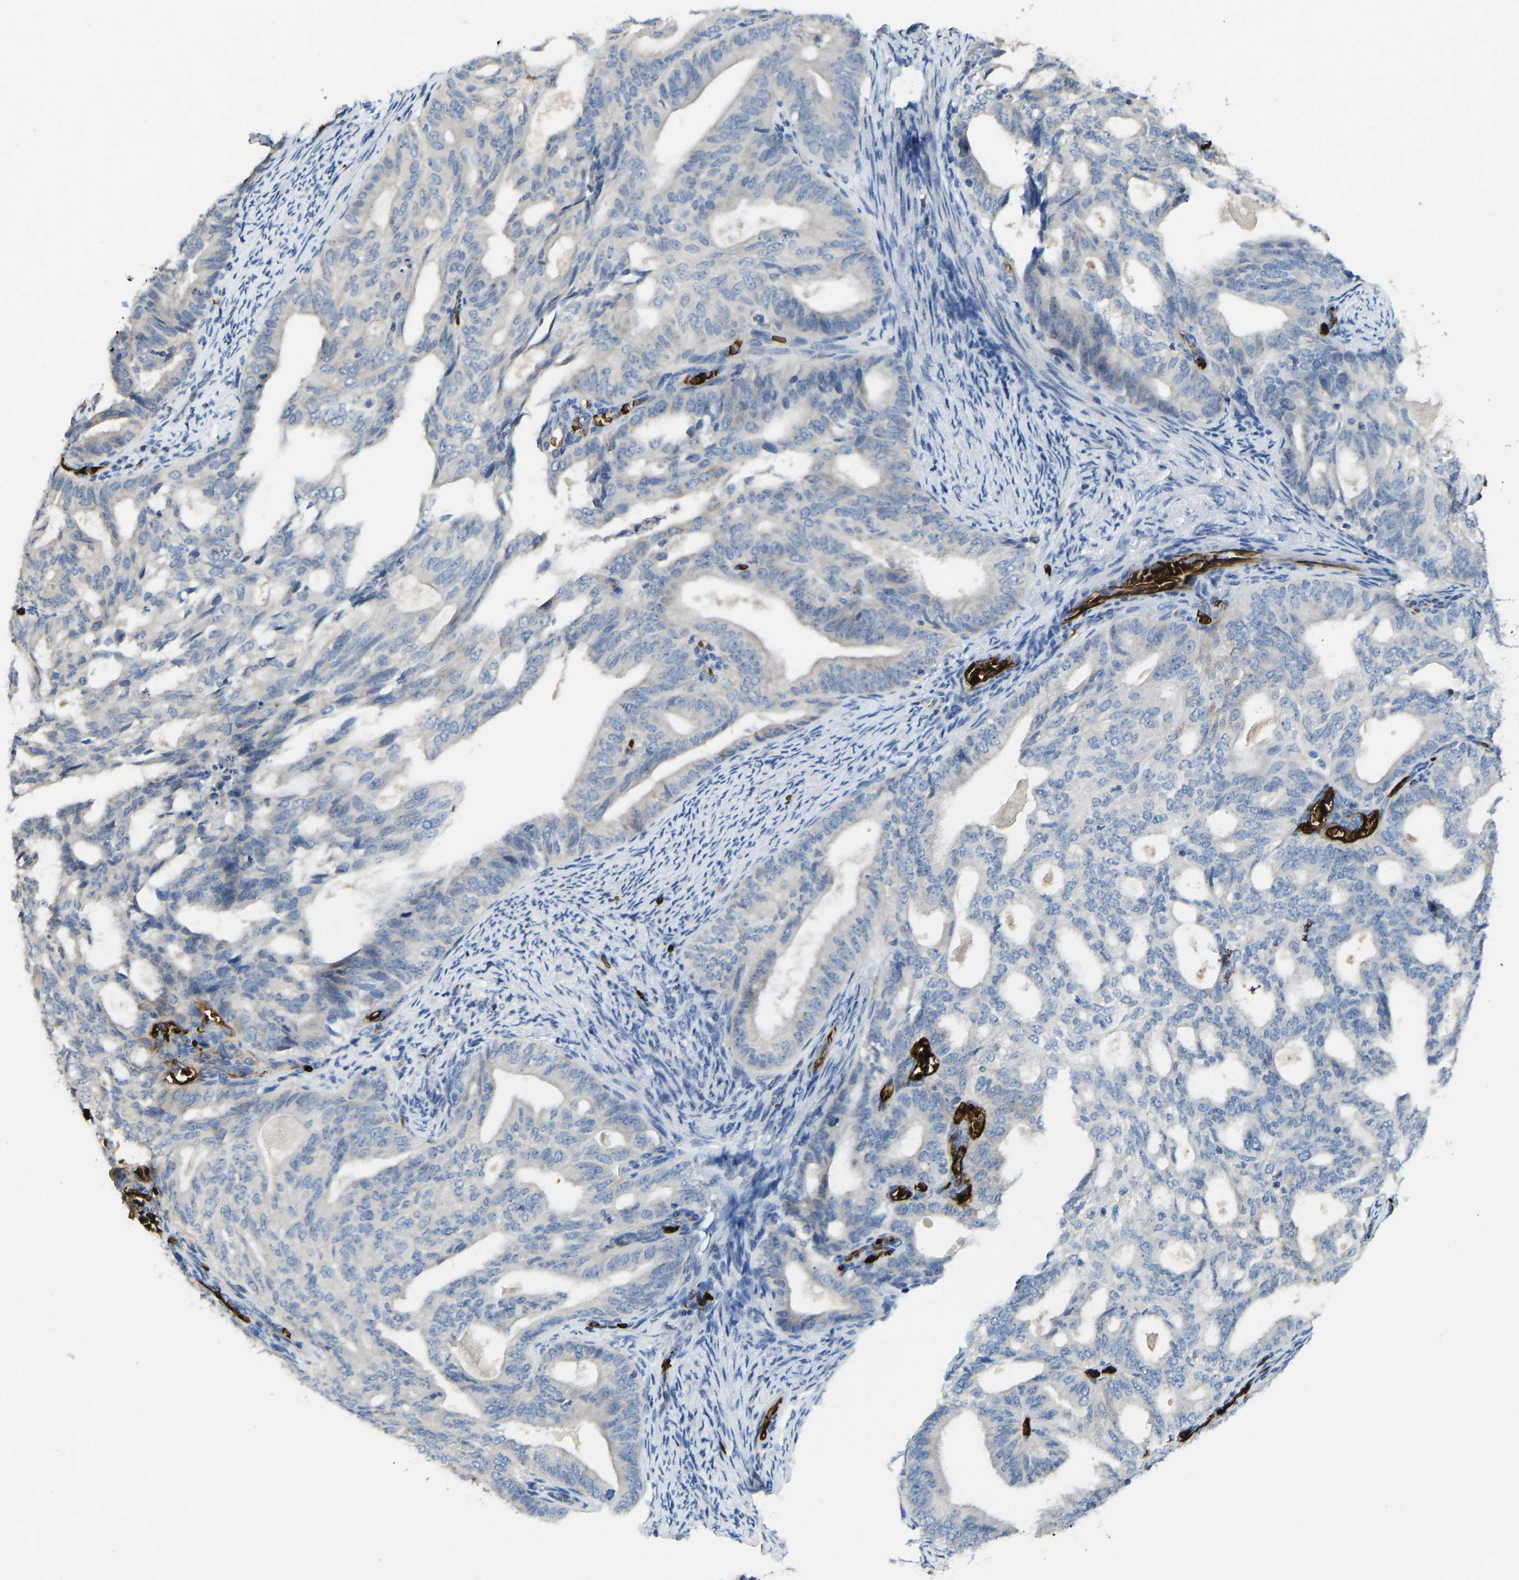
{"staining": {"intensity": "negative", "quantity": "none", "location": "none"}, "tissue": "endometrial cancer", "cell_type": "Tumor cells", "image_type": "cancer", "snomed": [{"axis": "morphology", "description": "Adenocarcinoma, NOS"}, {"axis": "topography", "description": "Endometrium"}], "caption": "Immunohistochemistry image of neoplastic tissue: endometrial adenocarcinoma stained with DAB exhibits no significant protein staining in tumor cells. (IHC, brightfield microscopy, high magnification).", "gene": "PIGS", "patient": {"sex": "female", "age": 58}}